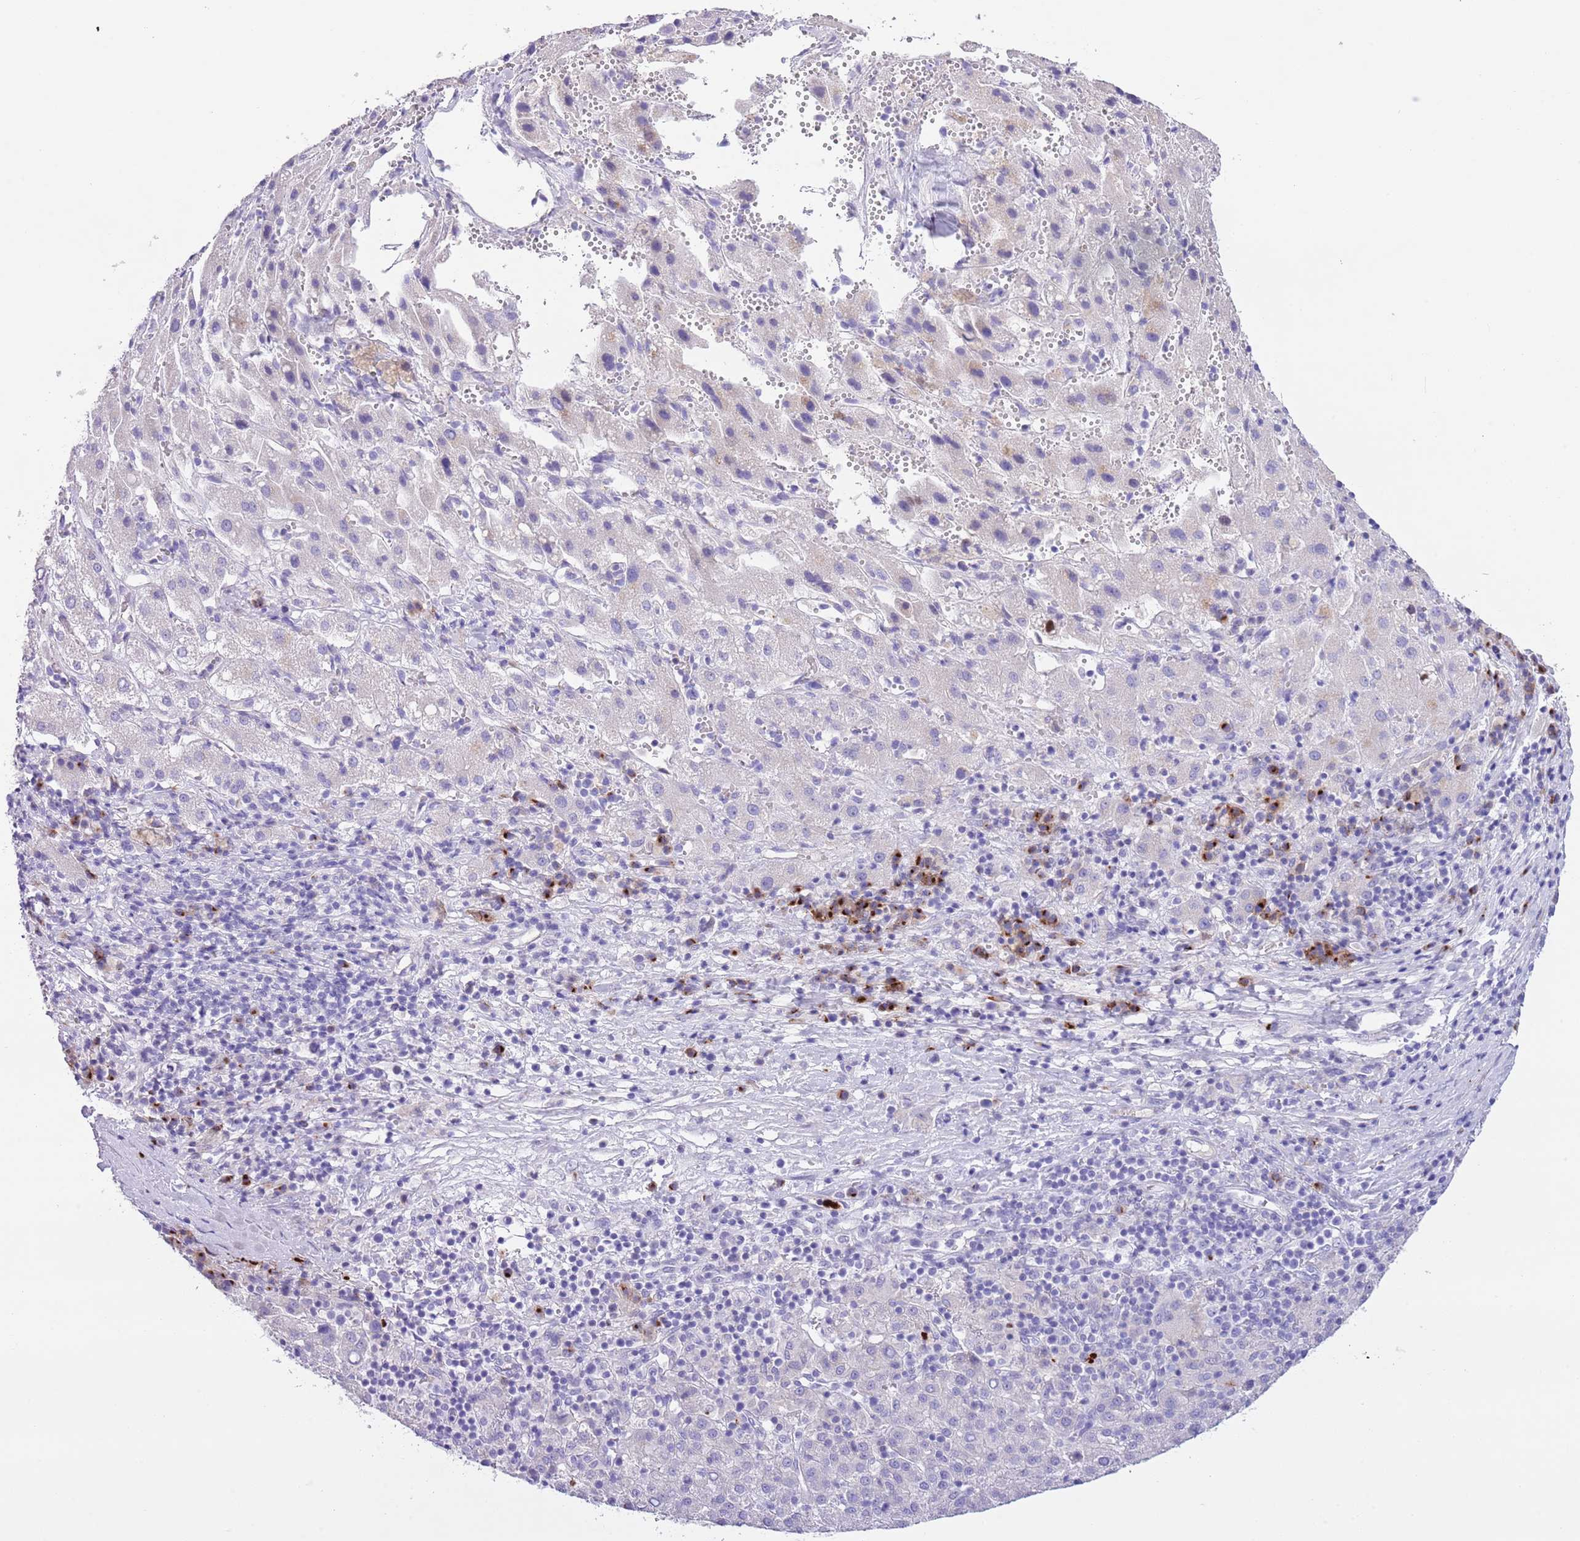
{"staining": {"intensity": "negative", "quantity": "none", "location": "none"}, "tissue": "liver cancer", "cell_type": "Tumor cells", "image_type": "cancer", "snomed": [{"axis": "morphology", "description": "Carcinoma, Hepatocellular, NOS"}, {"axis": "topography", "description": "Liver"}], "caption": "Human liver hepatocellular carcinoma stained for a protein using IHC reveals no positivity in tumor cells.", "gene": "CLEC2A", "patient": {"sex": "female", "age": 58}}